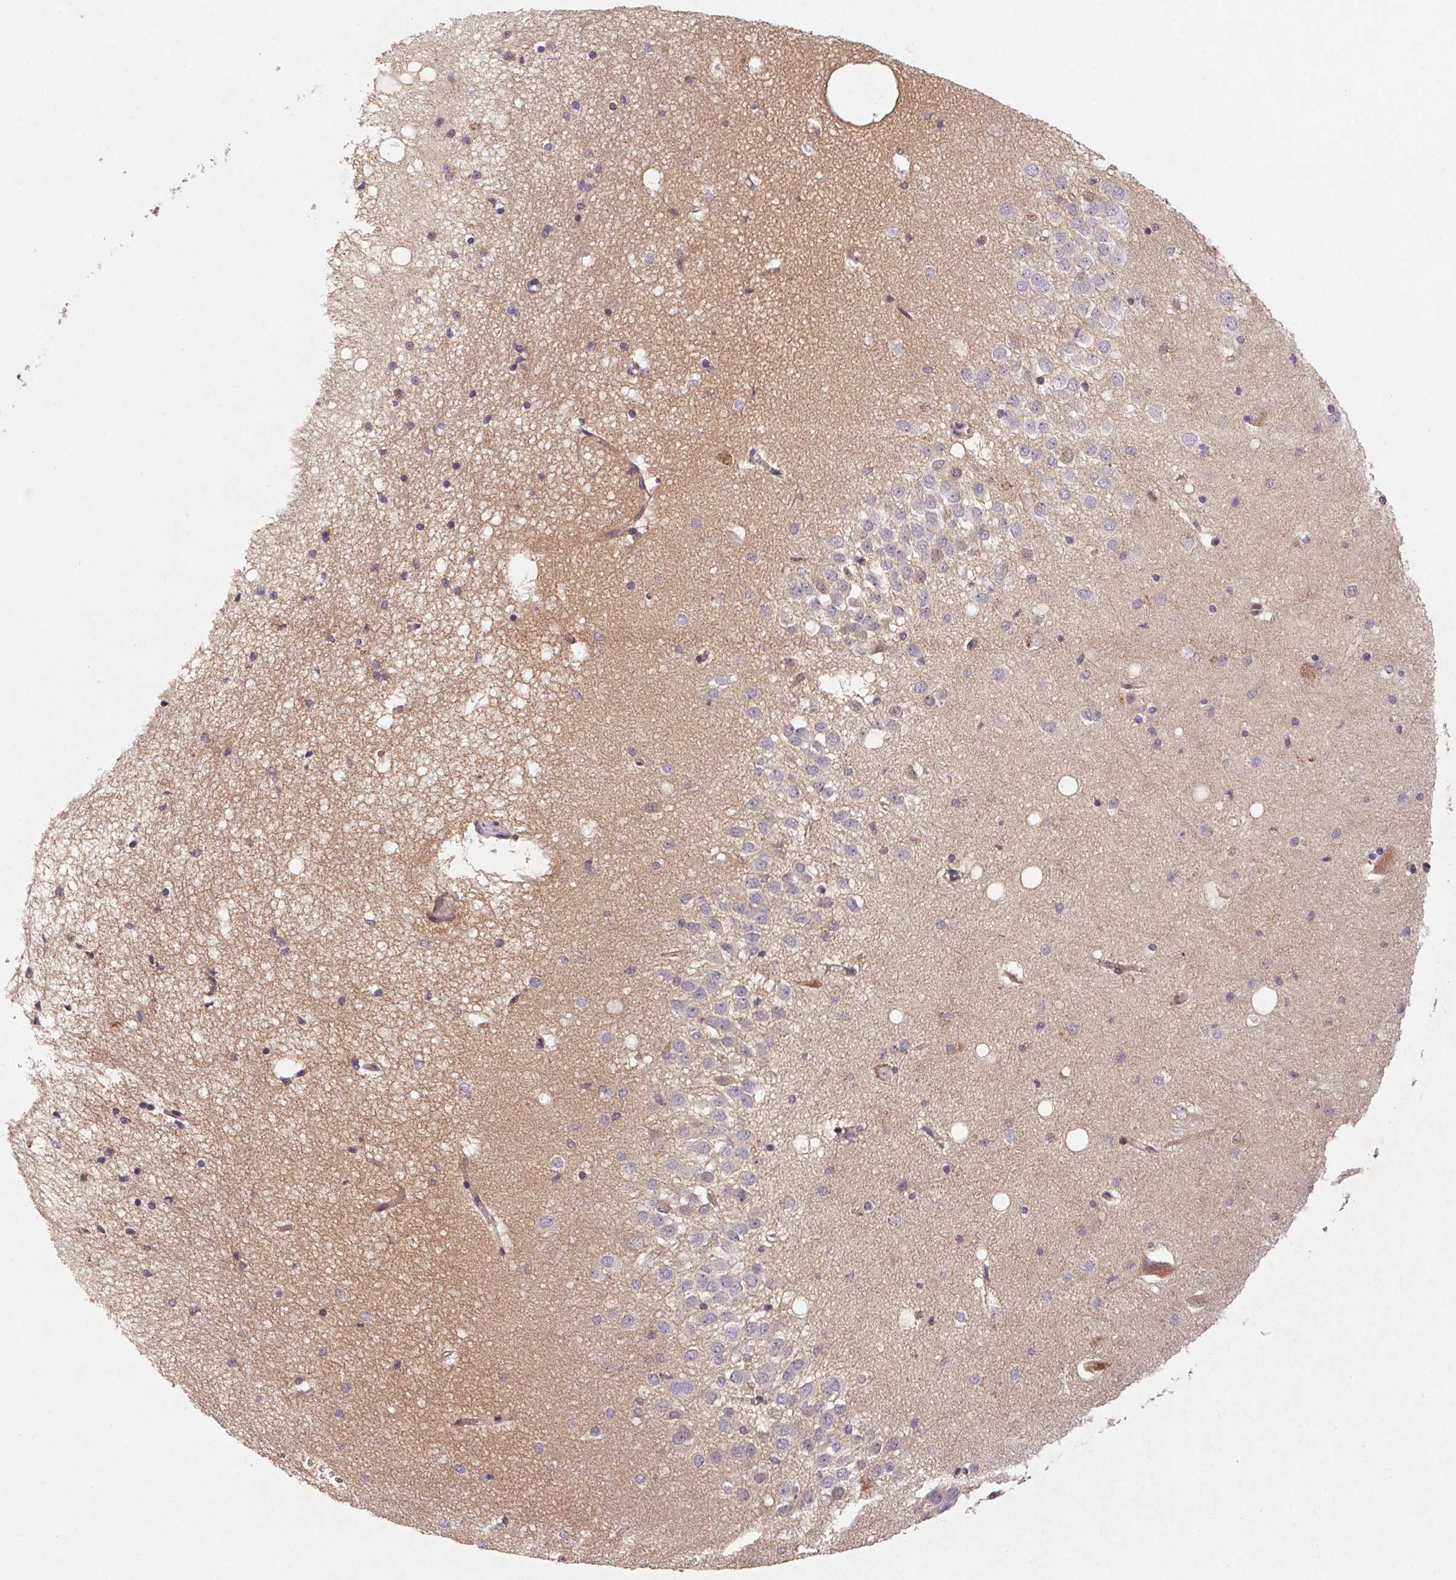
{"staining": {"intensity": "negative", "quantity": "none", "location": "none"}, "tissue": "hippocampus", "cell_type": "Glial cells", "image_type": "normal", "snomed": [{"axis": "morphology", "description": "Normal tissue, NOS"}, {"axis": "topography", "description": "Hippocampus"}], "caption": "This is an immunohistochemistry image of benign human hippocampus. There is no staining in glial cells.", "gene": "SLC52A2", "patient": {"sex": "male", "age": 58}}